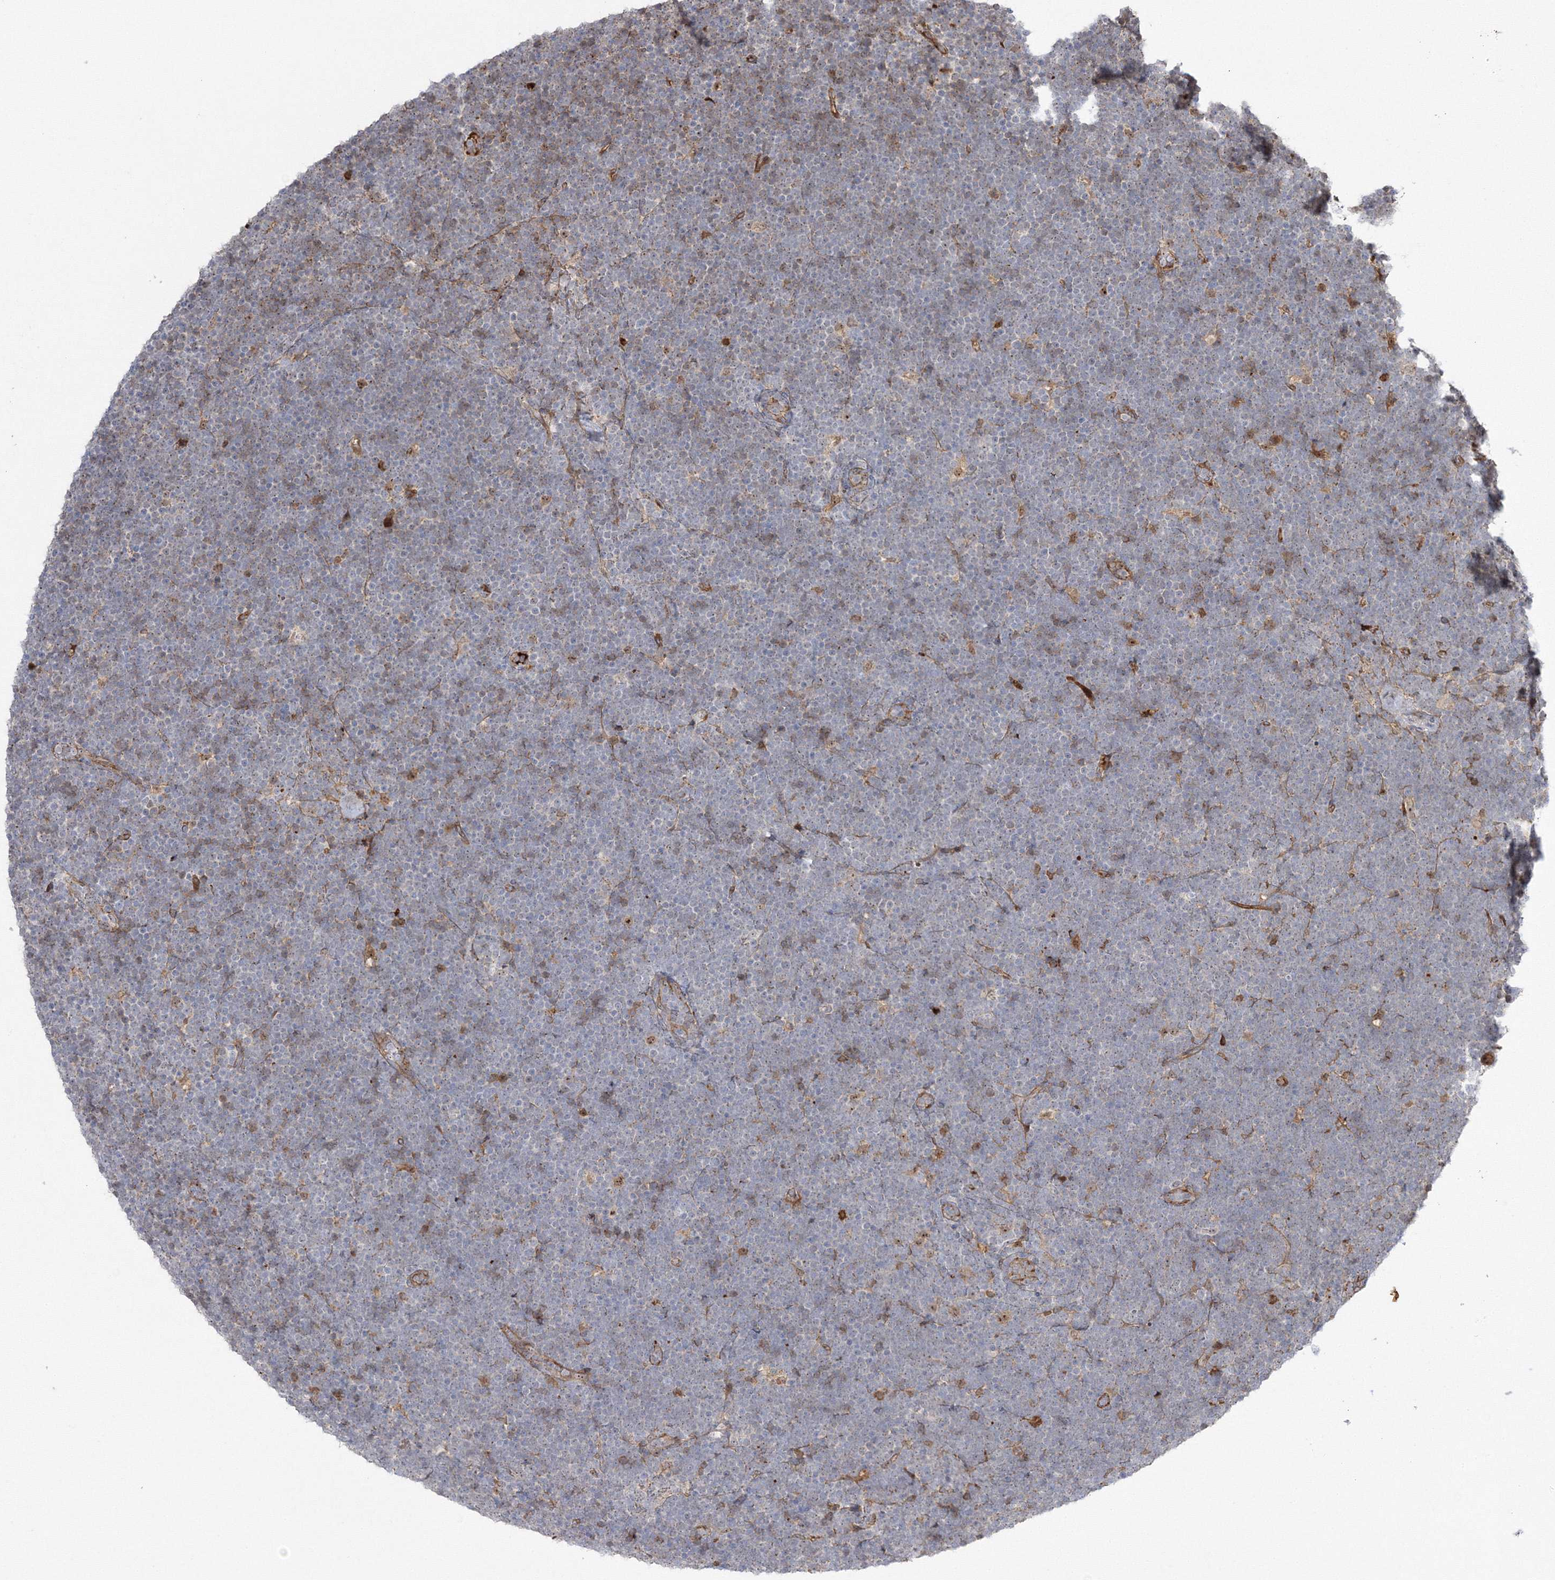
{"staining": {"intensity": "moderate", "quantity": "<25%", "location": "nuclear"}, "tissue": "lymphoma", "cell_type": "Tumor cells", "image_type": "cancer", "snomed": [{"axis": "morphology", "description": "Malignant lymphoma, non-Hodgkin's type, High grade"}, {"axis": "topography", "description": "Lymph node"}], "caption": "Malignant lymphoma, non-Hodgkin's type (high-grade) tissue exhibits moderate nuclear positivity in about <25% of tumor cells, visualized by immunohistochemistry.", "gene": "NPM3", "patient": {"sex": "male", "age": 13}}